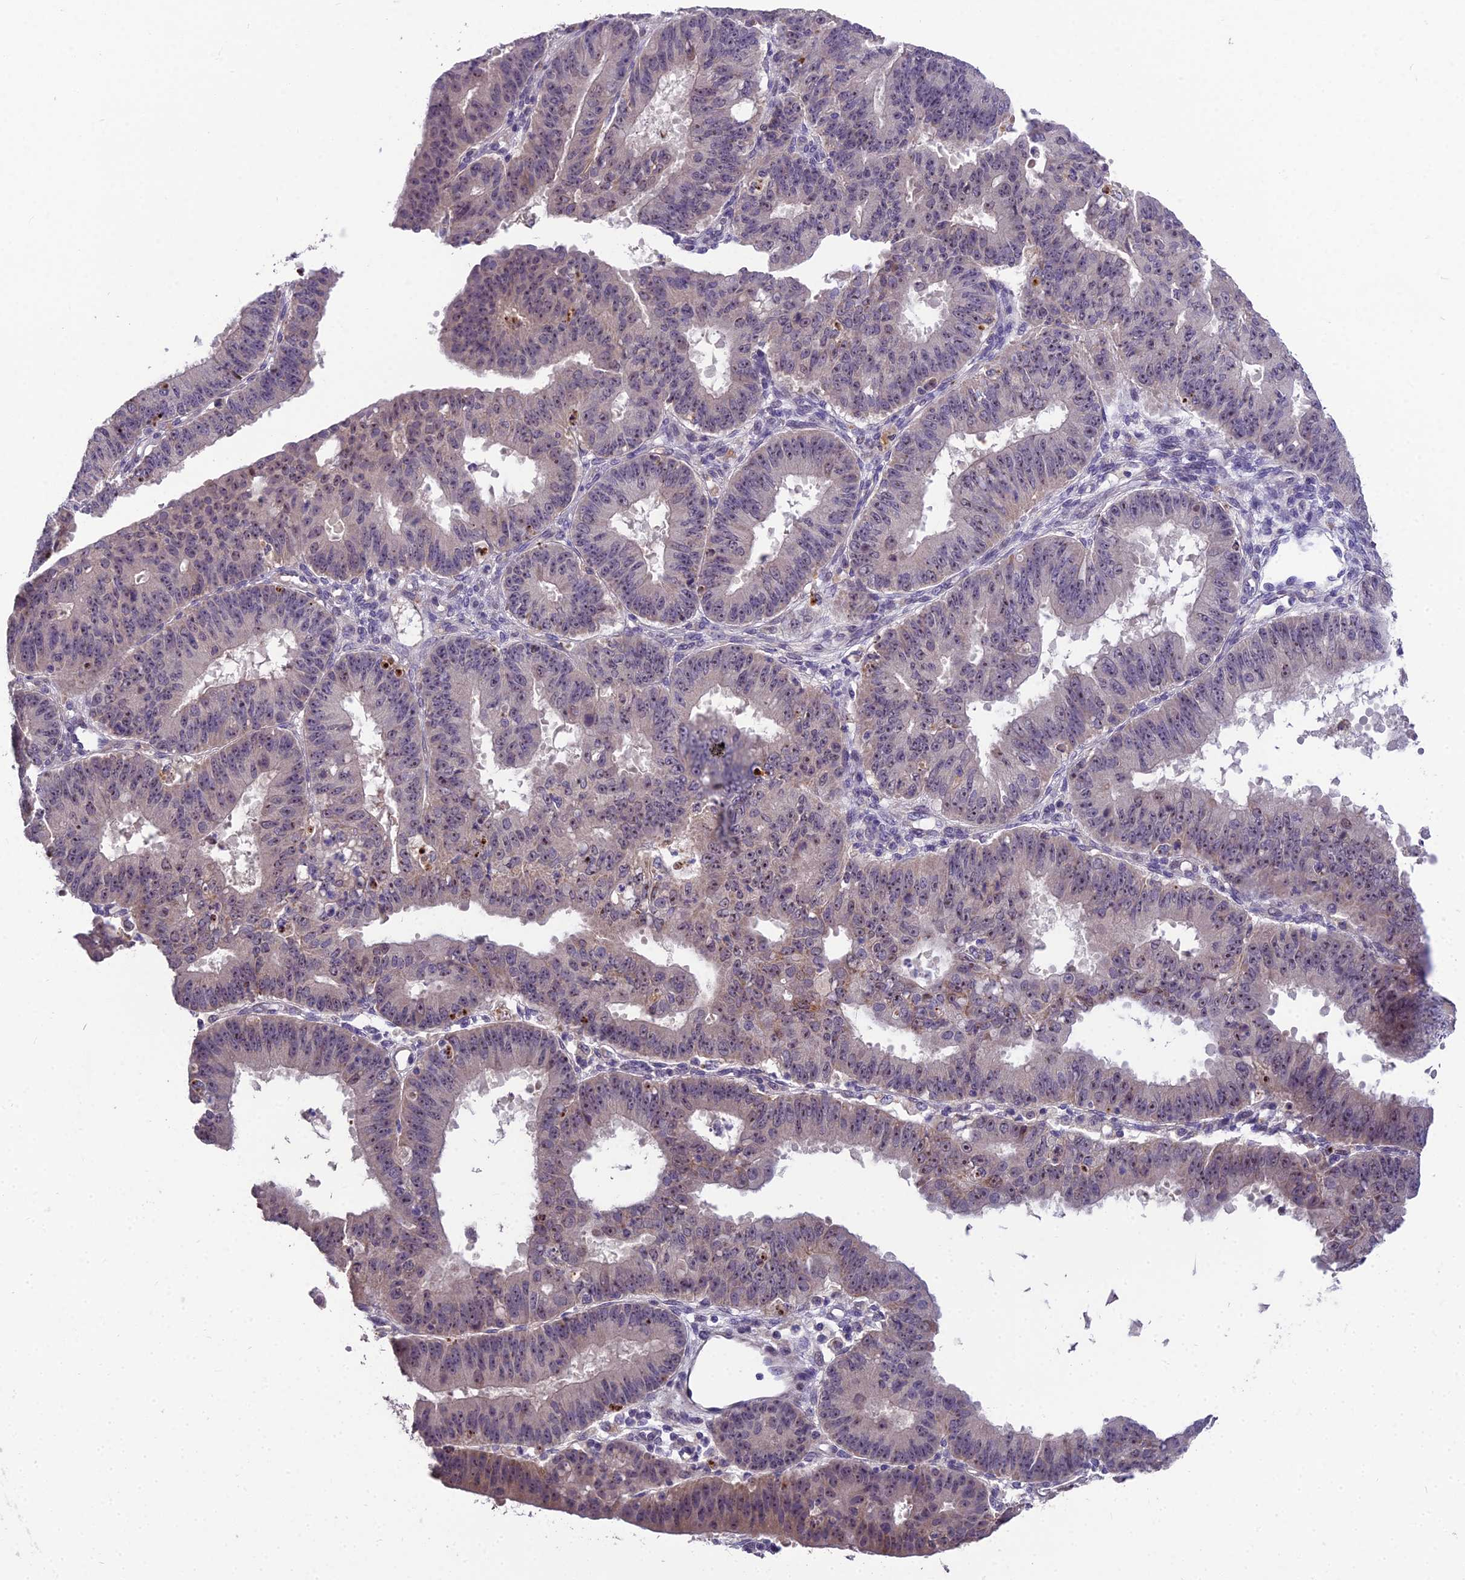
{"staining": {"intensity": "moderate", "quantity": ">75%", "location": "nuclear"}, "tissue": "ovarian cancer", "cell_type": "Tumor cells", "image_type": "cancer", "snomed": [{"axis": "morphology", "description": "Carcinoma, endometroid"}, {"axis": "topography", "description": "Appendix"}, {"axis": "topography", "description": "Ovary"}], "caption": "Moderate nuclear positivity is seen in about >75% of tumor cells in ovarian cancer.", "gene": "ZNF333", "patient": {"sex": "female", "age": 42}}